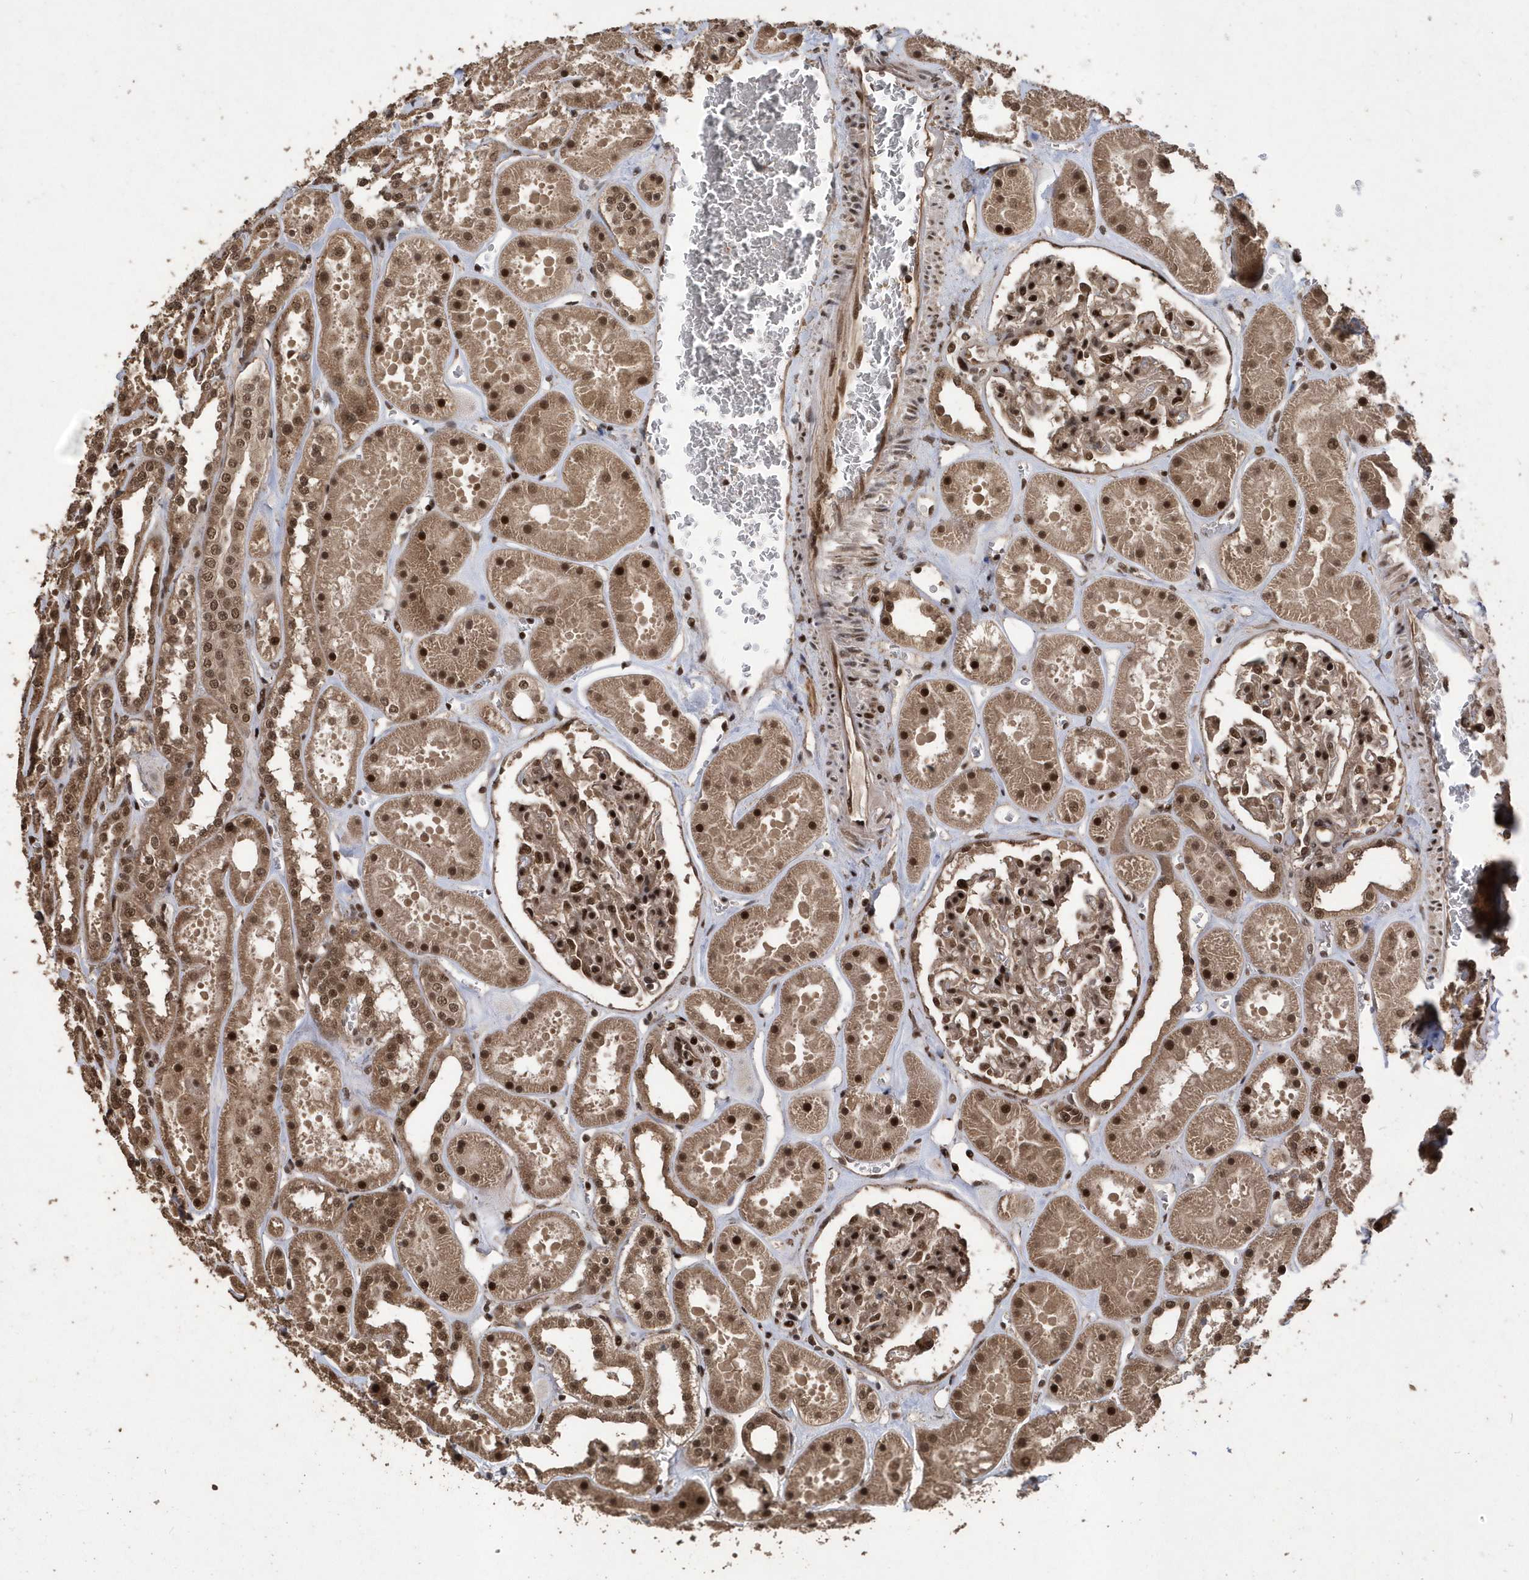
{"staining": {"intensity": "strong", "quantity": ">75%", "location": "nuclear"}, "tissue": "kidney", "cell_type": "Cells in glomeruli", "image_type": "normal", "snomed": [{"axis": "morphology", "description": "Normal tissue, NOS"}, {"axis": "topography", "description": "Kidney"}], "caption": "A high amount of strong nuclear staining is present in approximately >75% of cells in glomeruli in benign kidney.", "gene": "INTS12", "patient": {"sex": "female", "age": 41}}